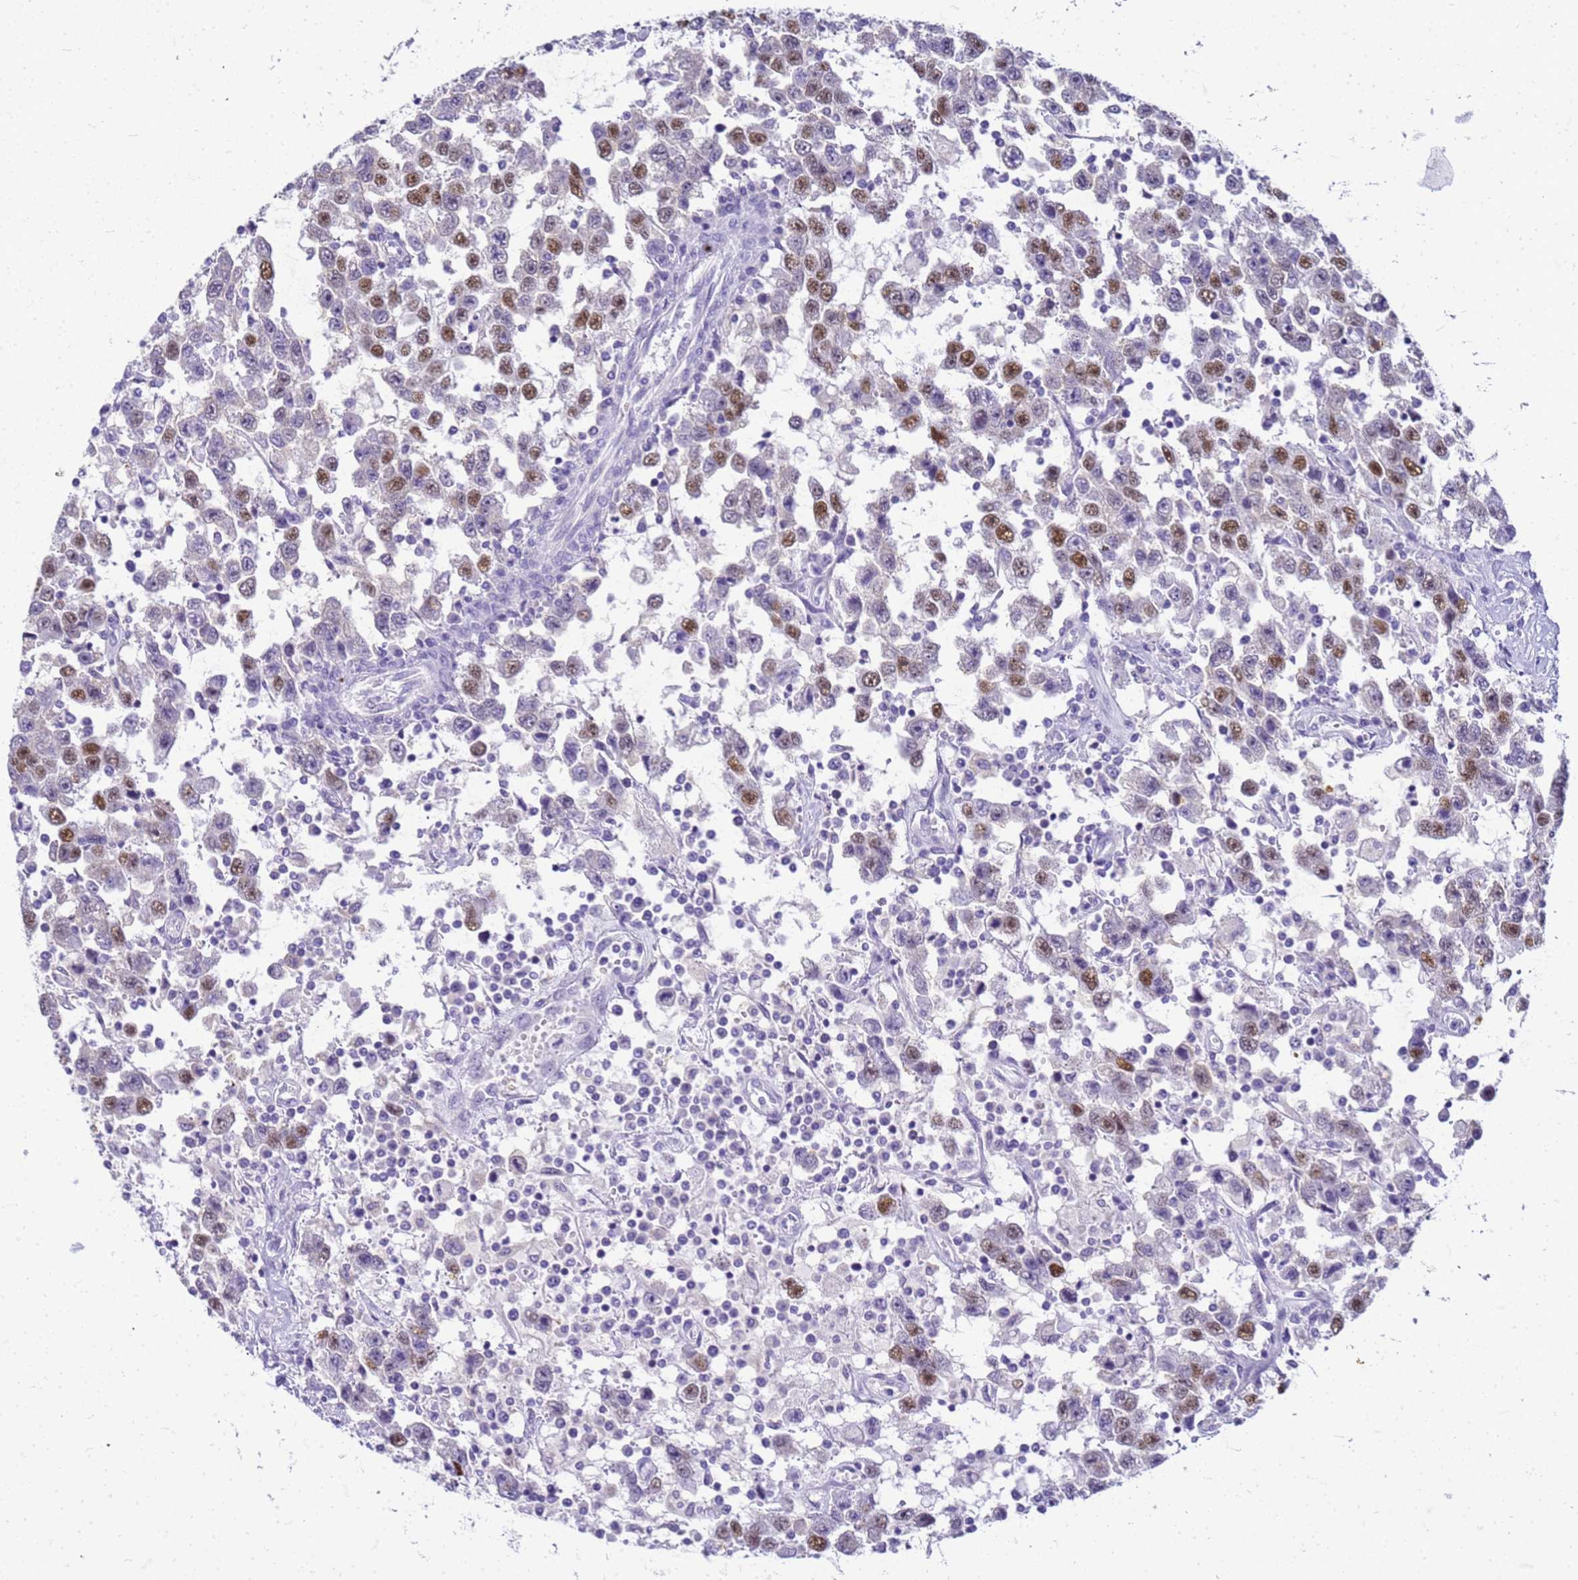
{"staining": {"intensity": "moderate", "quantity": ">75%", "location": "nuclear"}, "tissue": "testis cancer", "cell_type": "Tumor cells", "image_type": "cancer", "snomed": [{"axis": "morphology", "description": "Seminoma, NOS"}, {"axis": "topography", "description": "Testis"}], "caption": "Moderate nuclear protein staining is appreciated in about >75% of tumor cells in testis seminoma.", "gene": "CFAP100", "patient": {"sex": "male", "age": 41}}